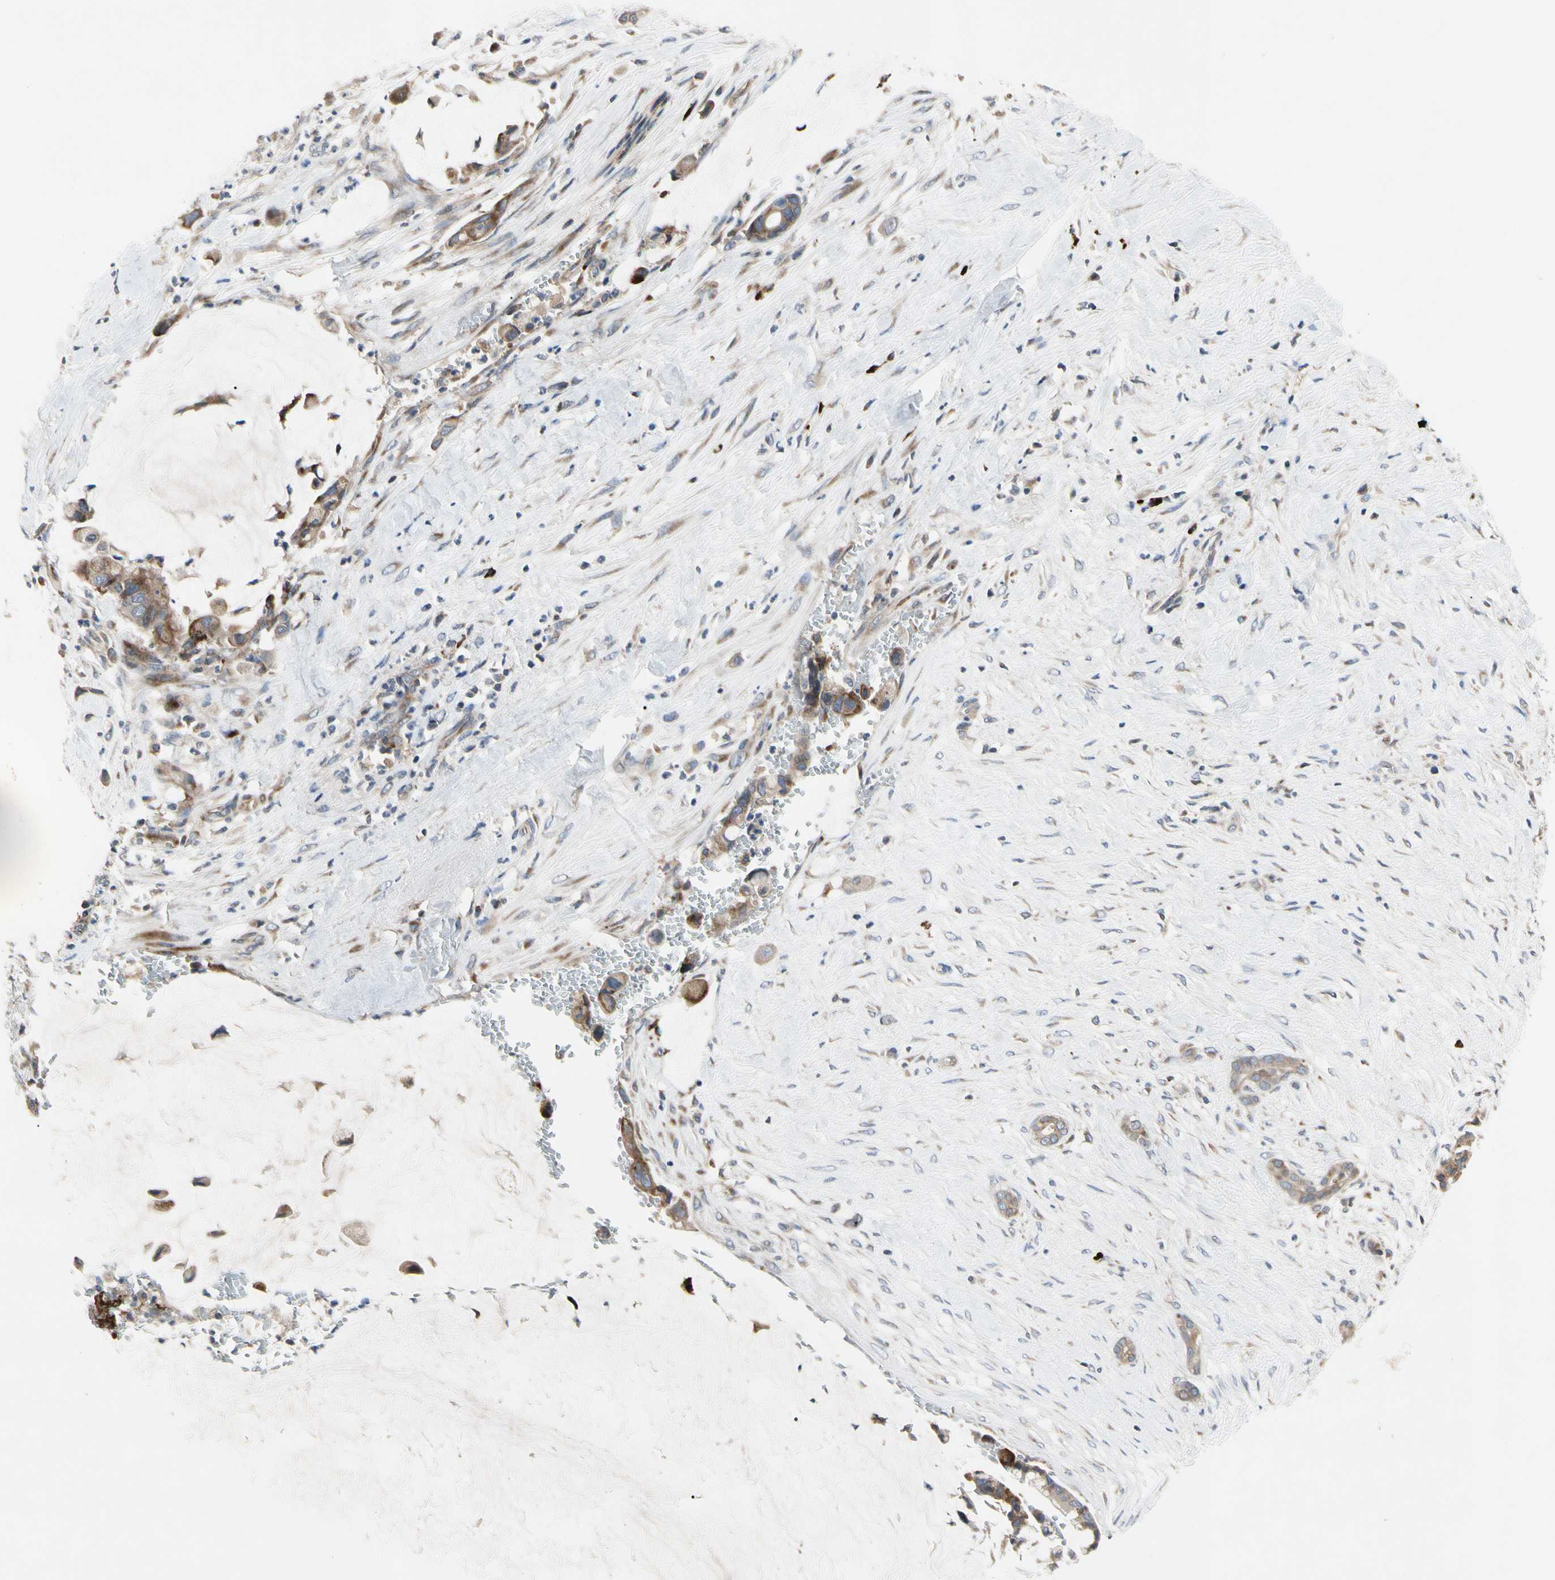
{"staining": {"intensity": "weak", "quantity": ">75%", "location": "cytoplasmic/membranous"}, "tissue": "pancreatic cancer", "cell_type": "Tumor cells", "image_type": "cancer", "snomed": [{"axis": "morphology", "description": "Adenocarcinoma, NOS"}, {"axis": "topography", "description": "Pancreas"}], "caption": "The image shows immunohistochemical staining of pancreatic cancer (adenocarcinoma). There is weak cytoplasmic/membranous positivity is appreciated in approximately >75% of tumor cells.", "gene": "MMEL1", "patient": {"sex": "male", "age": 41}}